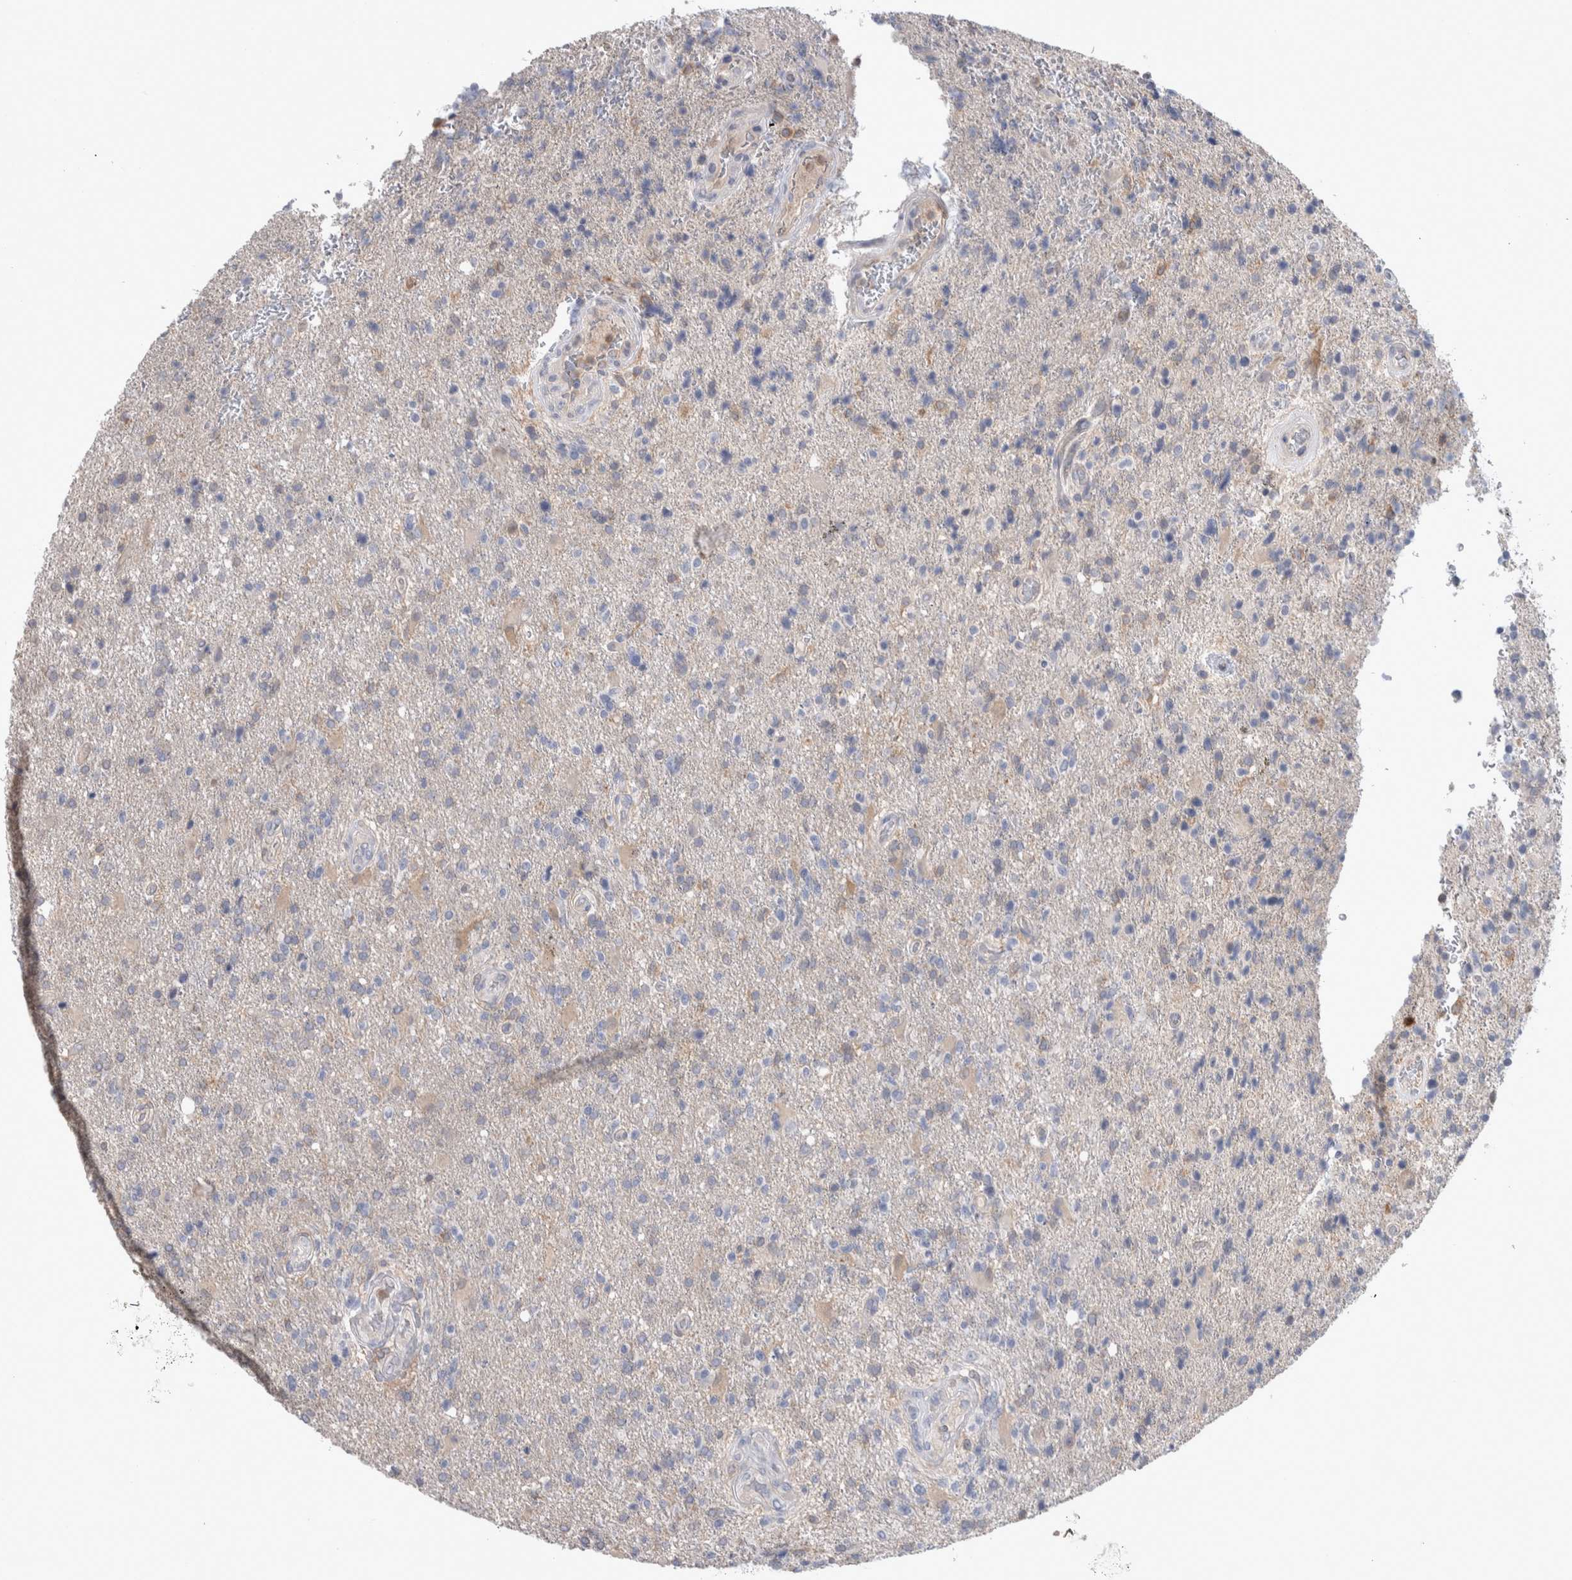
{"staining": {"intensity": "moderate", "quantity": "<25%", "location": "cytoplasmic/membranous"}, "tissue": "glioma", "cell_type": "Tumor cells", "image_type": "cancer", "snomed": [{"axis": "morphology", "description": "Glioma, malignant, High grade"}, {"axis": "topography", "description": "Brain"}], "caption": "Immunohistochemistry (IHC) of high-grade glioma (malignant) demonstrates low levels of moderate cytoplasmic/membranous positivity in approximately <25% of tumor cells.", "gene": "HTATIP2", "patient": {"sex": "male", "age": 72}}